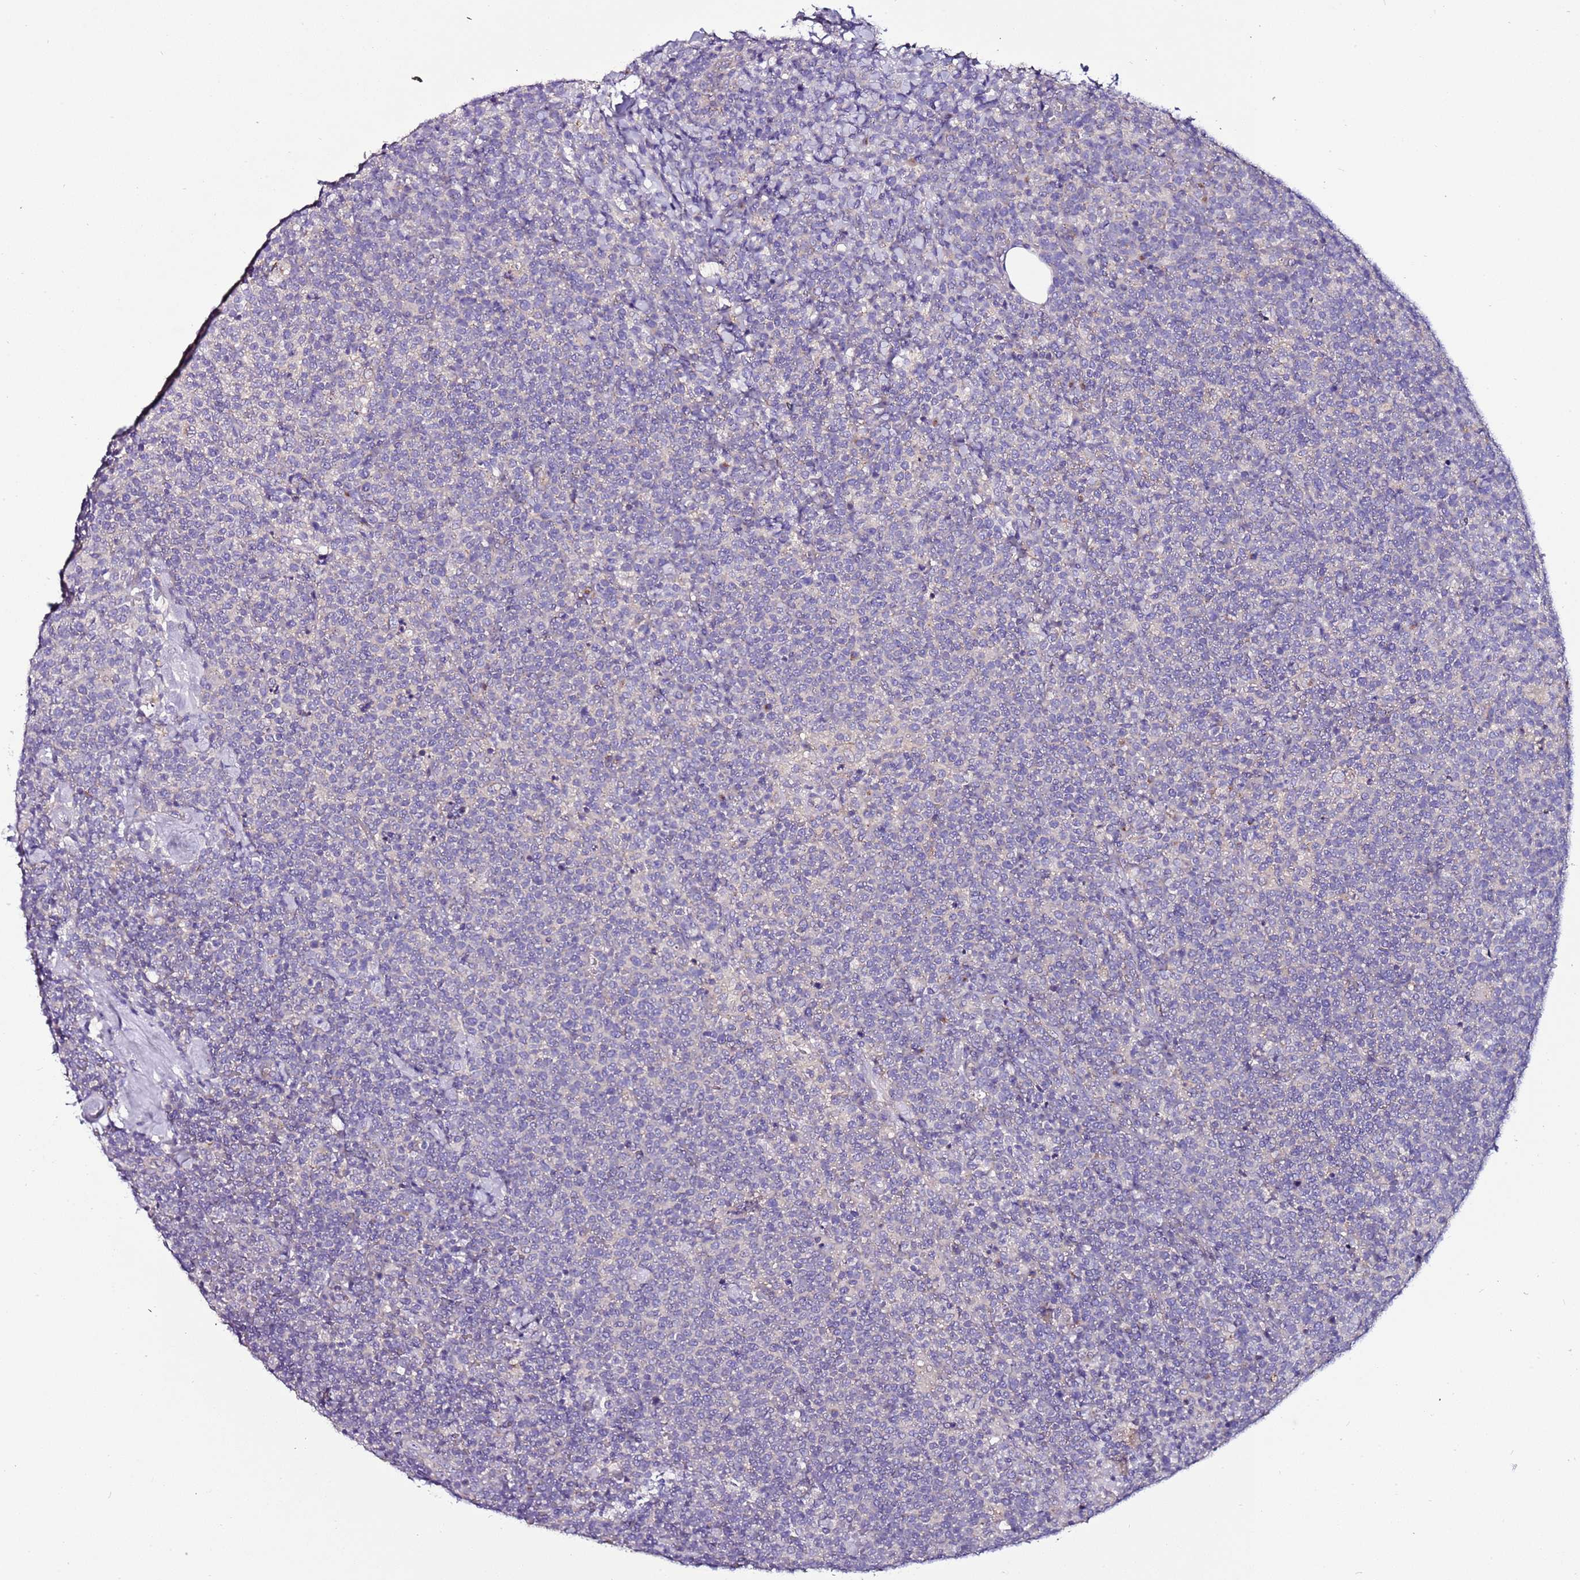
{"staining": {"intensity": "negative", "quantity": "none", "location": "none"}, "tissue": "lymphoma", "cell_type": "Tumor cells", "image_type": "cancer", "snomed": [{"axis": "morphology", "description": "Malignant lymphoma, non-Hodgkin's type, High grade"}, {"axis": "topography", "description": "Lymph node"}], "caption": "There is no significant positivity in tumor cells of lymphoma. (Immunohistochemistry, brightfield microscopy, high magnification).", "gene": "FAM20A", "patient": {"sex": "male", "age": 61}}